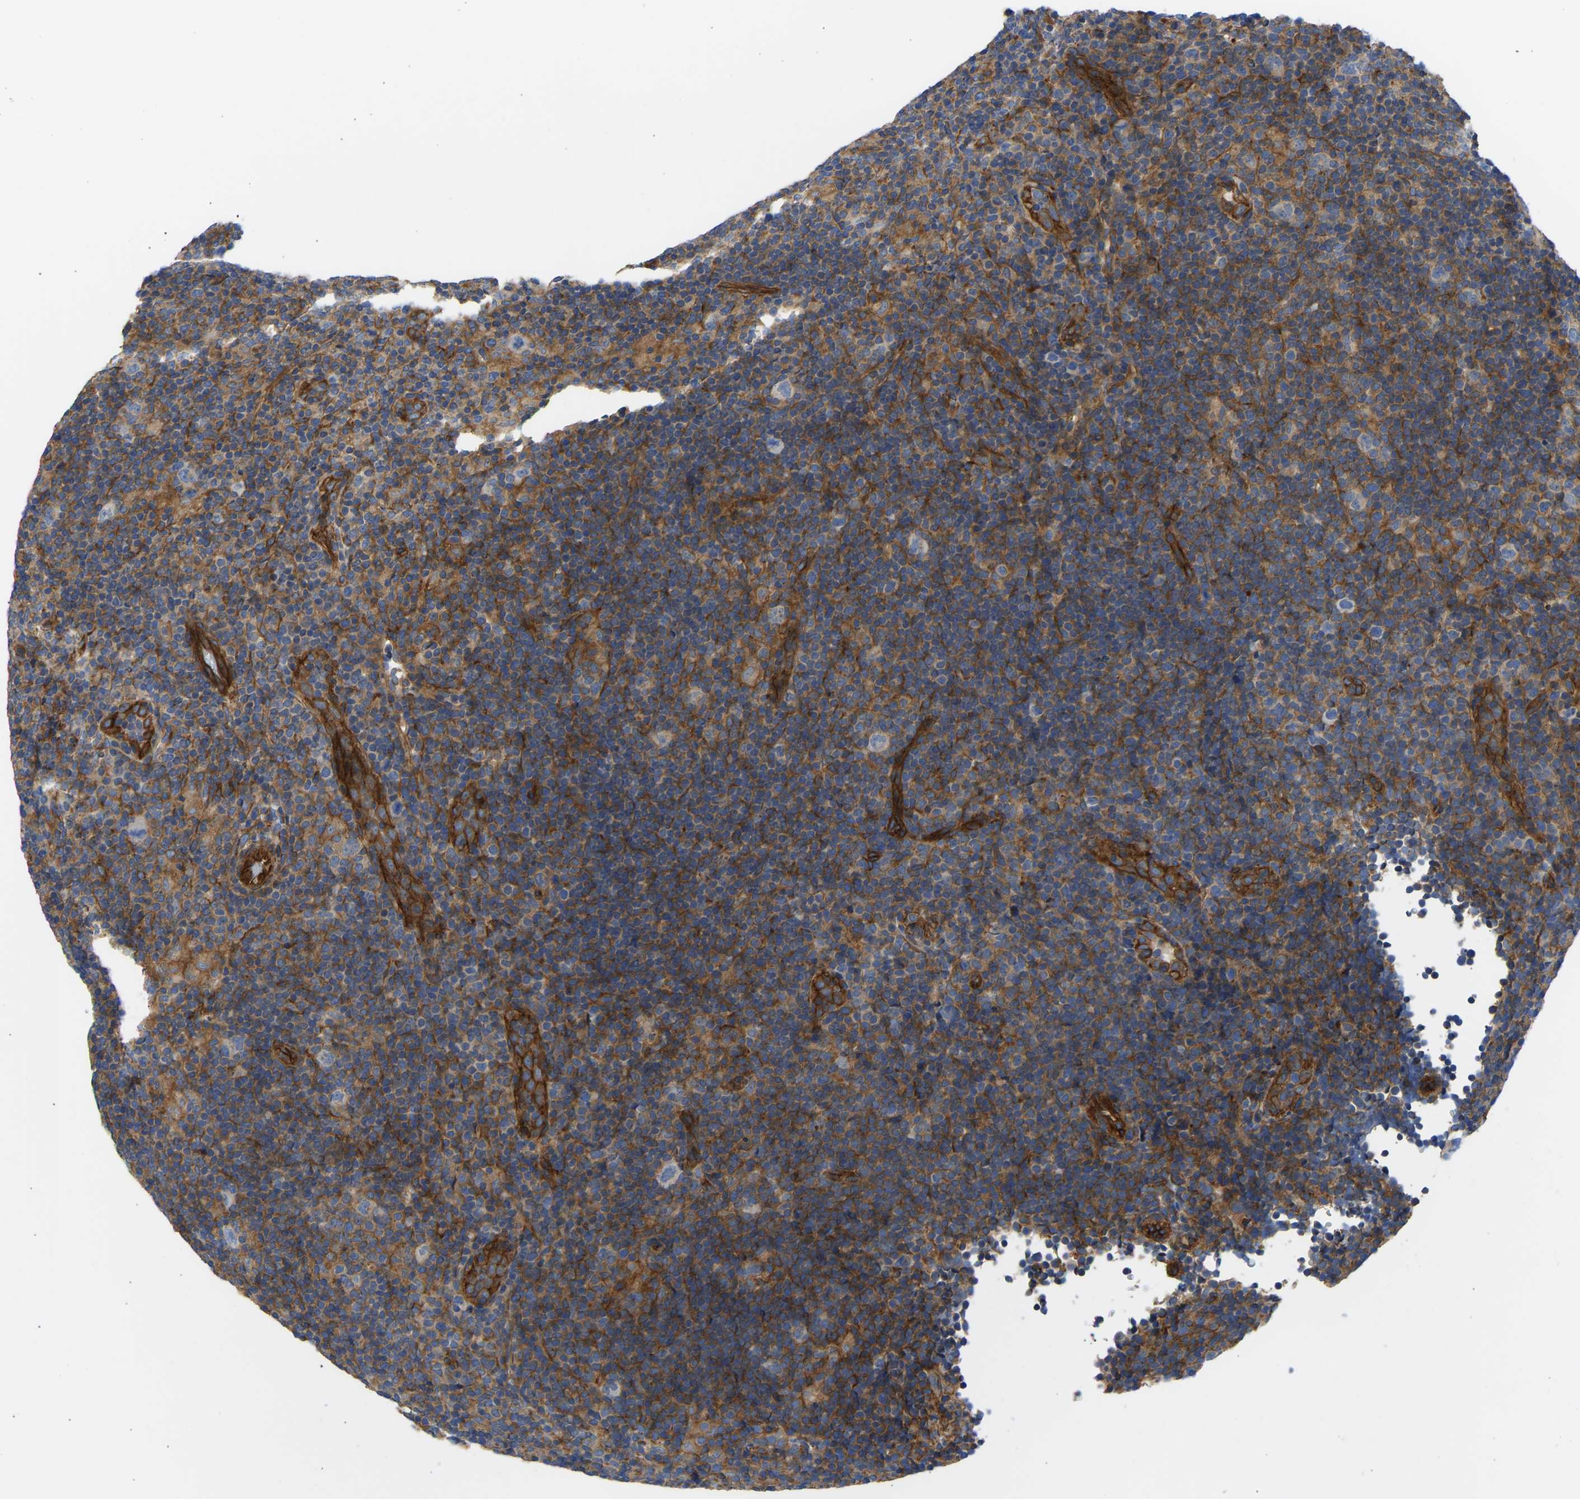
{"staining": {"intensity": "weak", "quantity": "<25%", "location": "cytoplasmic/membranous"}, "tissue": "lymphoma", "cell_type": "Tumor cells", "image_type": "cancer", "snomed": [{"axis": "morphology", "description": "Hodgkin's disease, NOS"}, {"axis": "topography", "description": "Lymph node"}], "caption": "Lymphoma was stained to show a protein in brown. There is no significant expression in tumor cells. (DAB IHC, high magnification).", "gene": "MYO1C", "patient": {"sex": "female", "age": 57}}